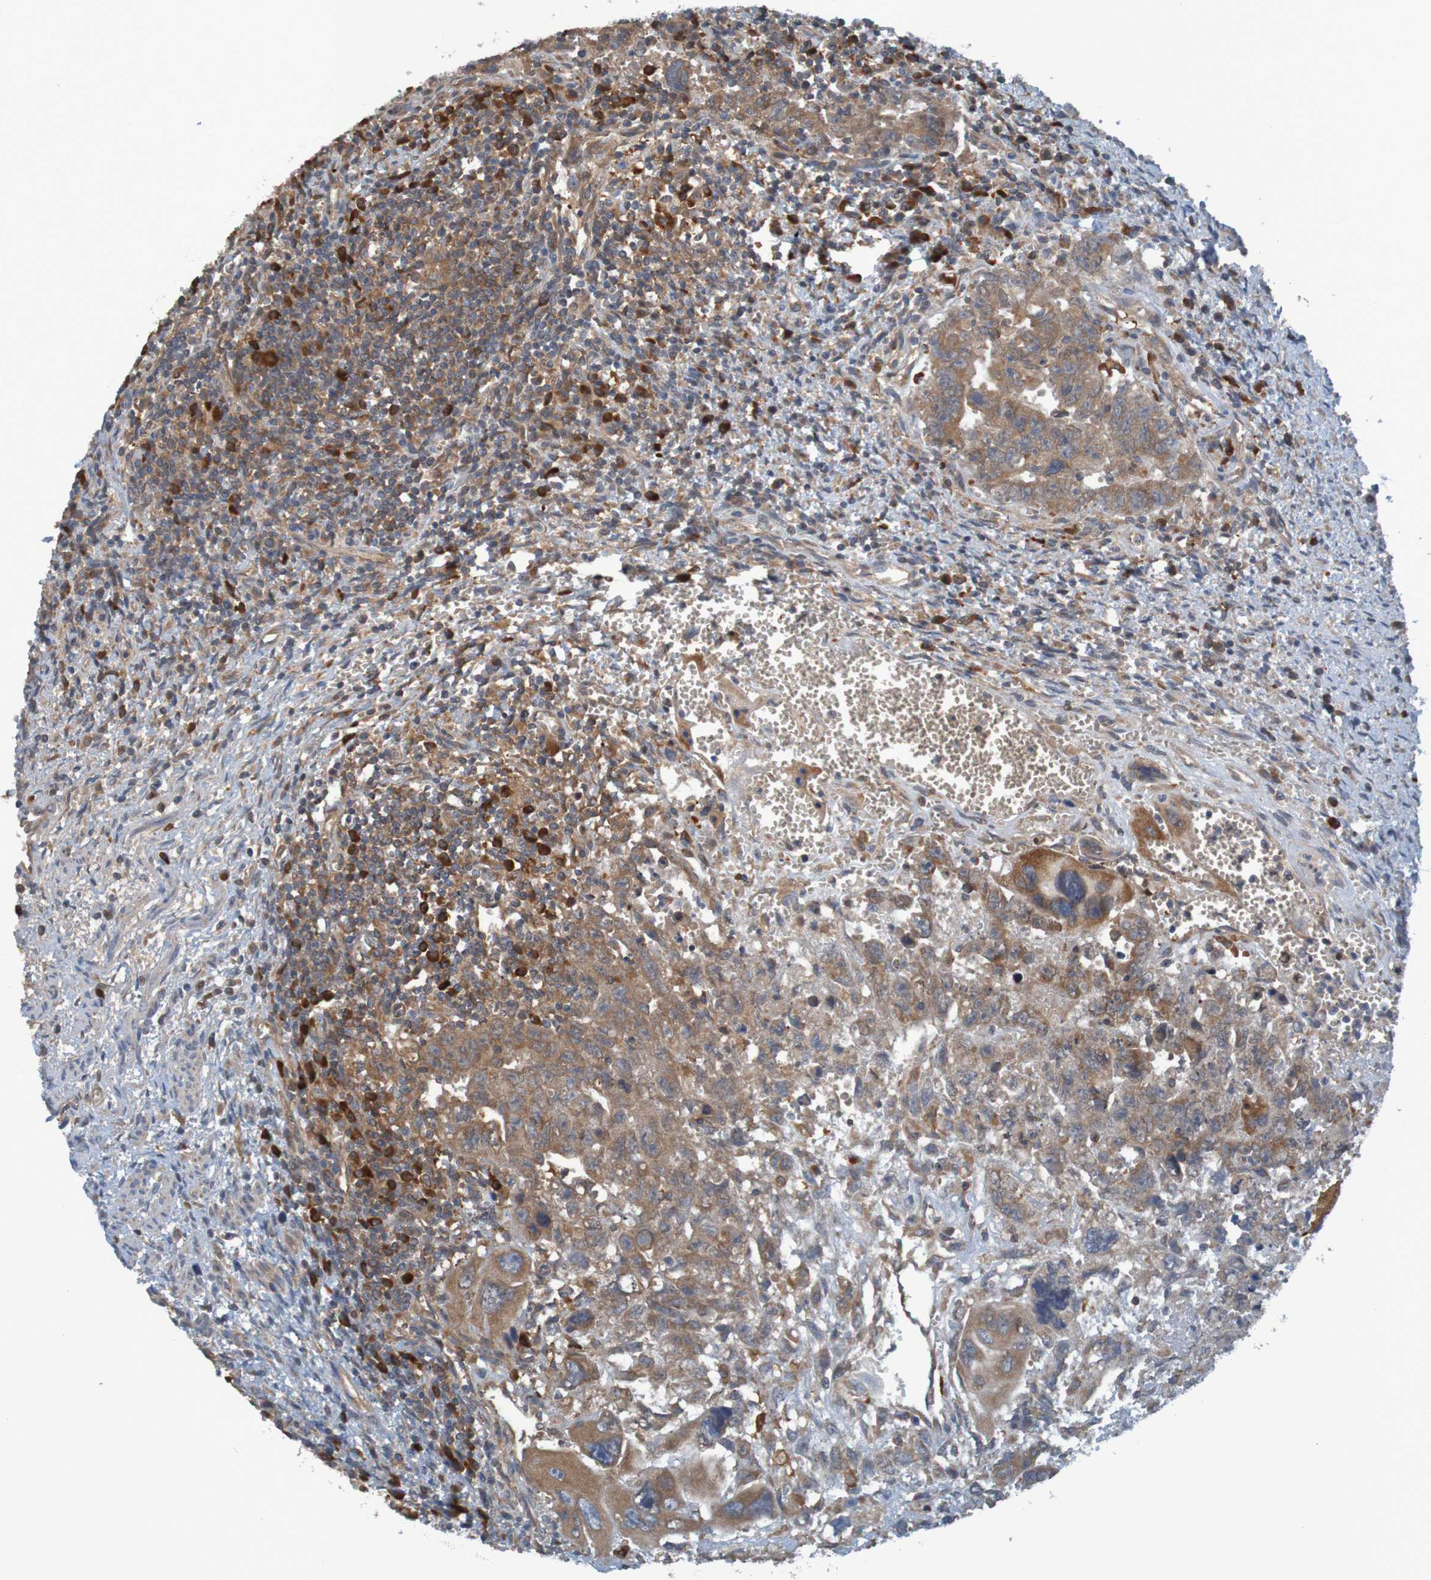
{"staining": {"intensity": "moderate", "quantity": ">75%", "location": "cytoplasmic/membranous"}, "tissue": "testis cancer", "cell_type": "Tumor cells", "image_type": "cancer", "snomed": [{"axis": "morphology", "description": "Carcinoma, Embryonal, NOS"}, {"axis": "topography", "description": "Testis"}], "caption": "Moderate cytoplasmic/membranous protein positivity is identified in approximately >75% of tumor cells in testis cancer.", "gene": "DNAJC4", "patient": {"sex": "male", "age": 28}}